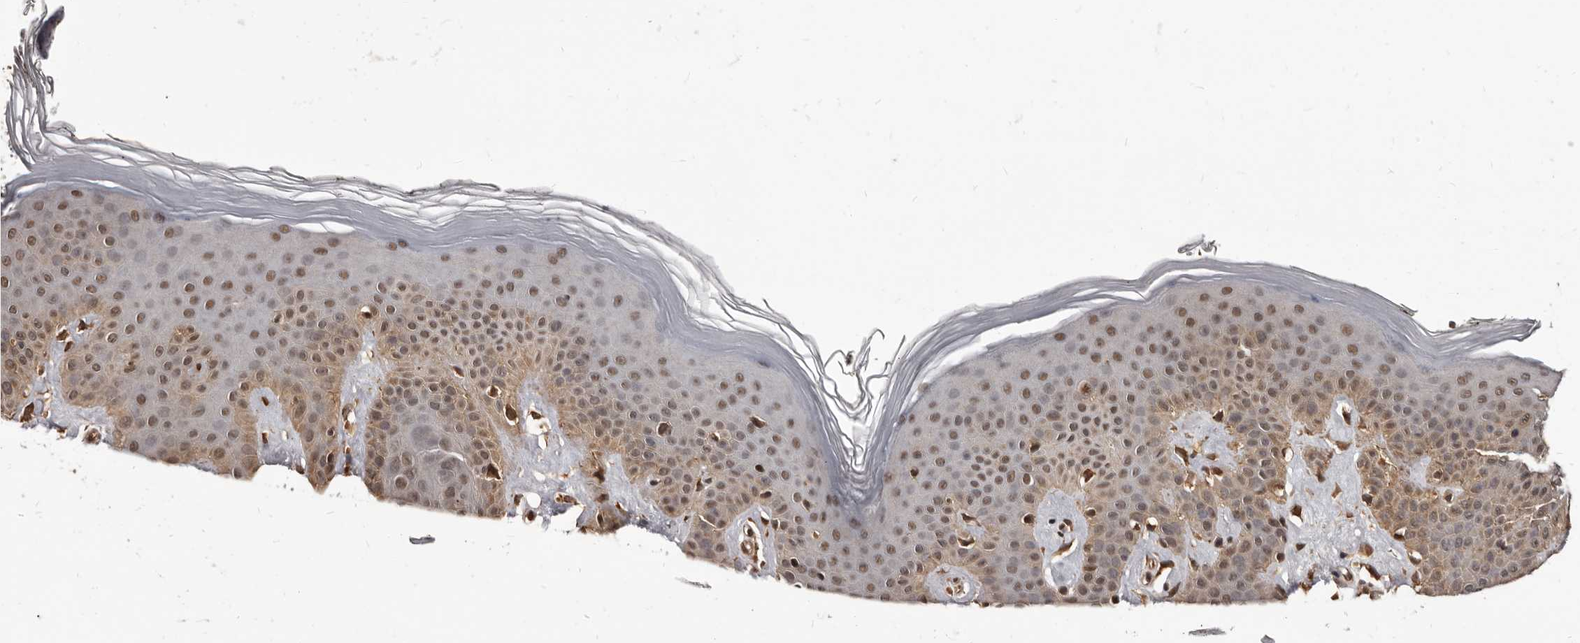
{"staining": {"intensity": "moderate", "quantity": ">75%", "location": "cytoplasmic/membranous,nuclear"}, "tissue": "skin", "cell_type": "Fibroblasts", "image_type": "normal", "snomed": [{"axis": "morphology", "description": "Normal tissue, NOS"}, {"axis": "topography", "description": "Skin"}], "caption": "Immunohistochemical staining of normal skin shows >75% levels of moderate cytoplasmic/membranous,nuclear protein expression in about >75% of fibroblasts.", "gene": "ADAMTS20", "patient": {"sex": "female", "age": 64}}